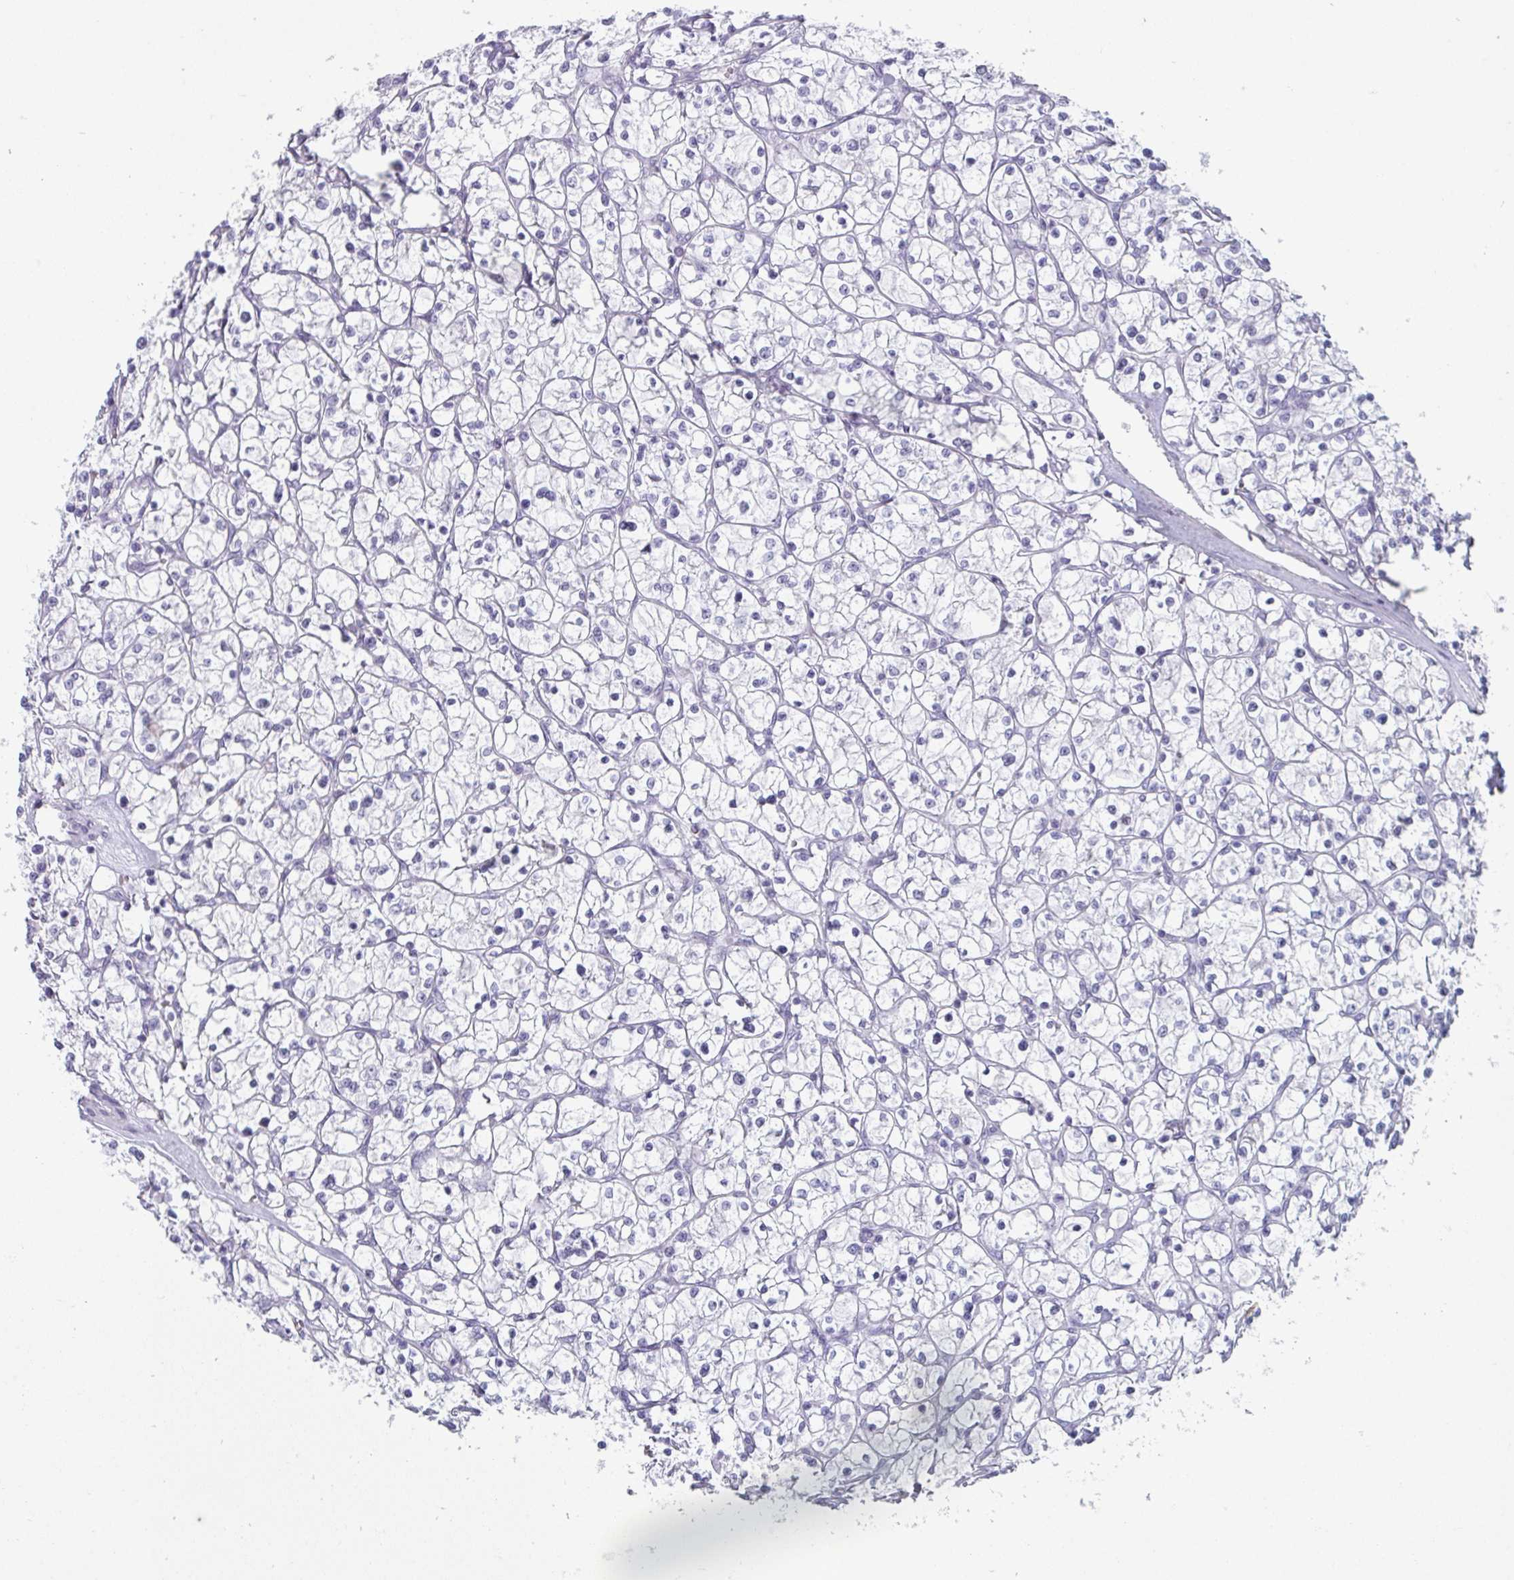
{"staining": {"intensity": "negative", "quantity": "none", "location": "none"}, "tissue": "renal cancer", "cell_type": "Tumor cells", "image_type": "cancer", "snomed": [{"axis": "morphology", "description": "Adenocarcinoma, NOS"}, {"axis": "topography", "description": "Kidney"}], "caption": "Immunohistochemical staining of human renal cancer shows no significant staining in tumor cells.", "gene": "VSIG10L", "patient": {"sex": "female", "age": 64}}